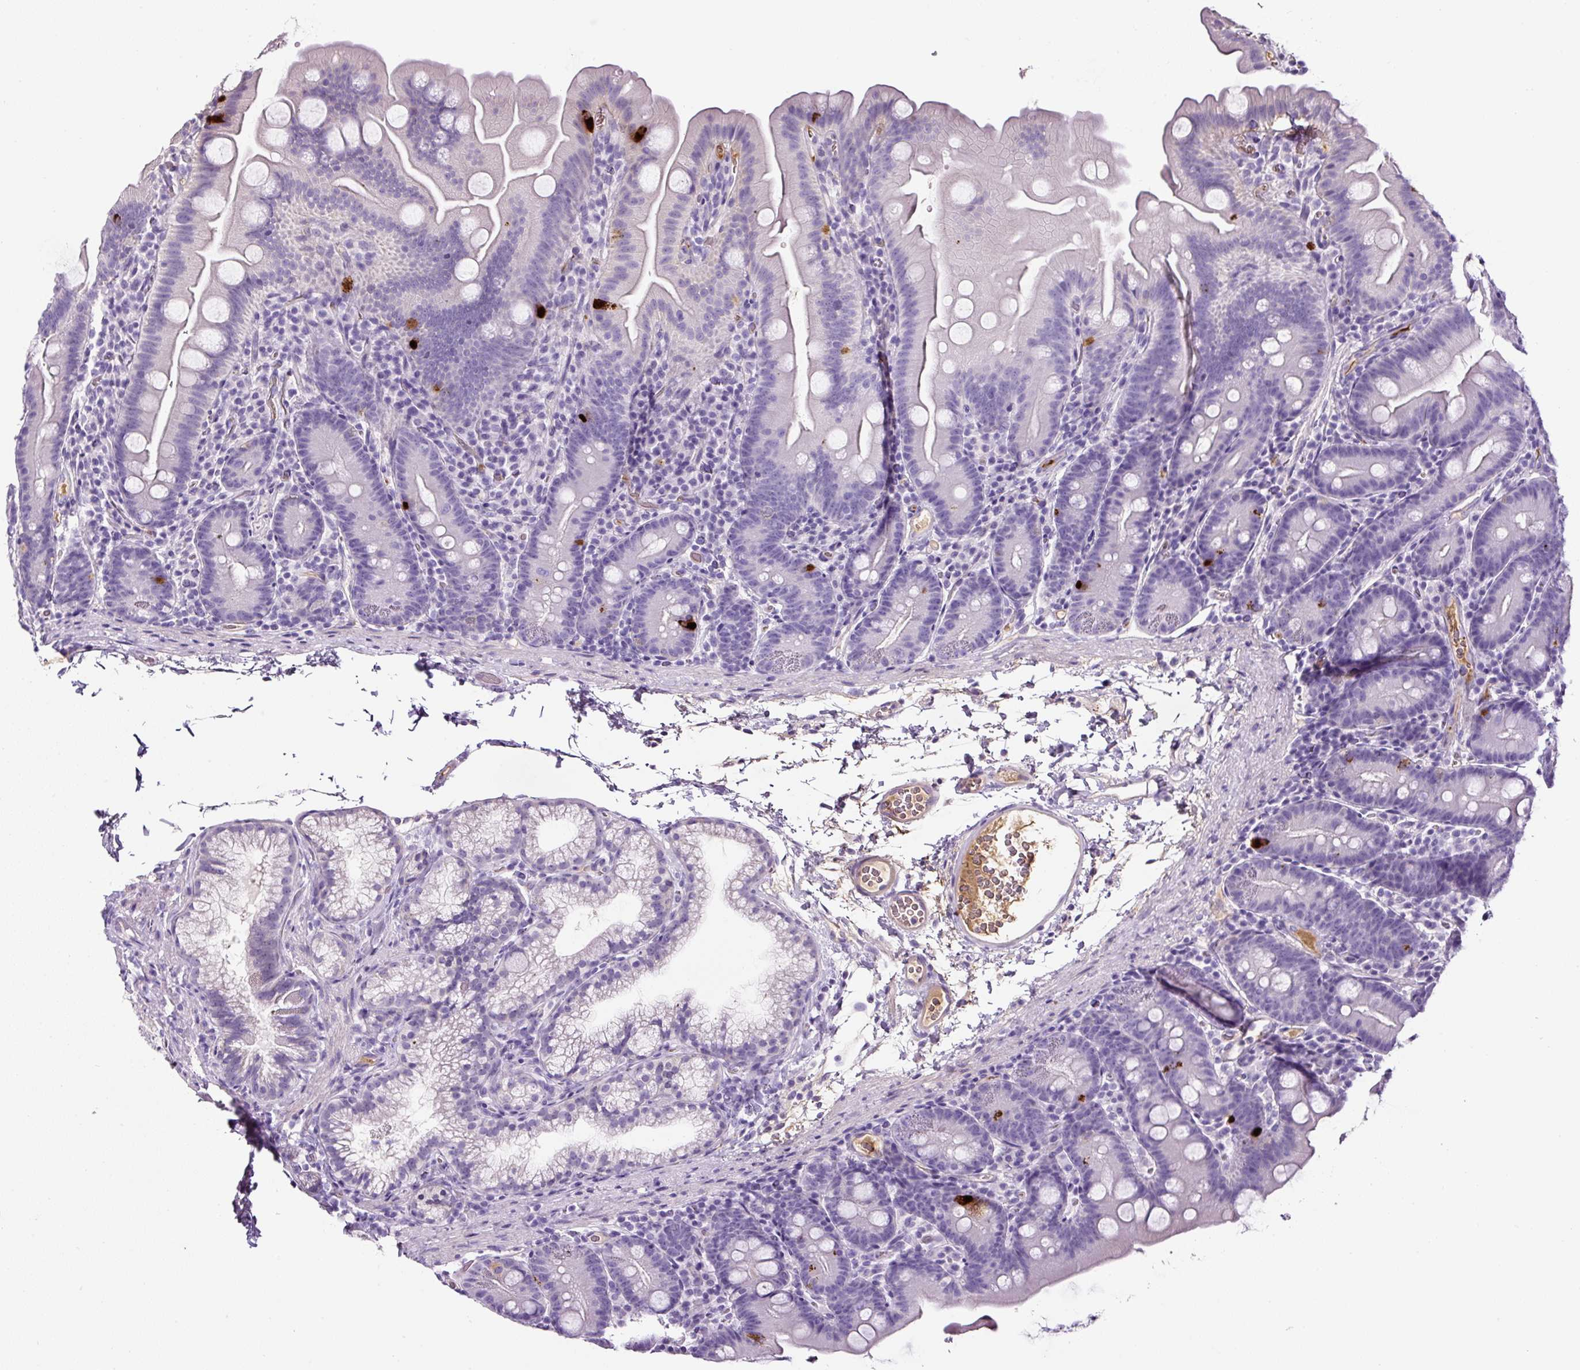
{"staining": {"intensity": "strong", "quantity": "<25%", "location": "cytoplasmic/membranous"}, "tissue": "small intestine", "cell_type": "Glandular cells", "image_type": "normal", "snomed": [{"axis": "morphology", "description": "Normal tissue, NOS"}, {"axis": "topography", "description": "Small intestine"}], "caption": "Immunohistochemical staining of benign human small intestine exhibits medium levels of strong cytoplasmic/membranous expression in approximately <25% of glandular cells.", "gene": "OR14A2", "patient": {"sex": "female", "age": 68}}